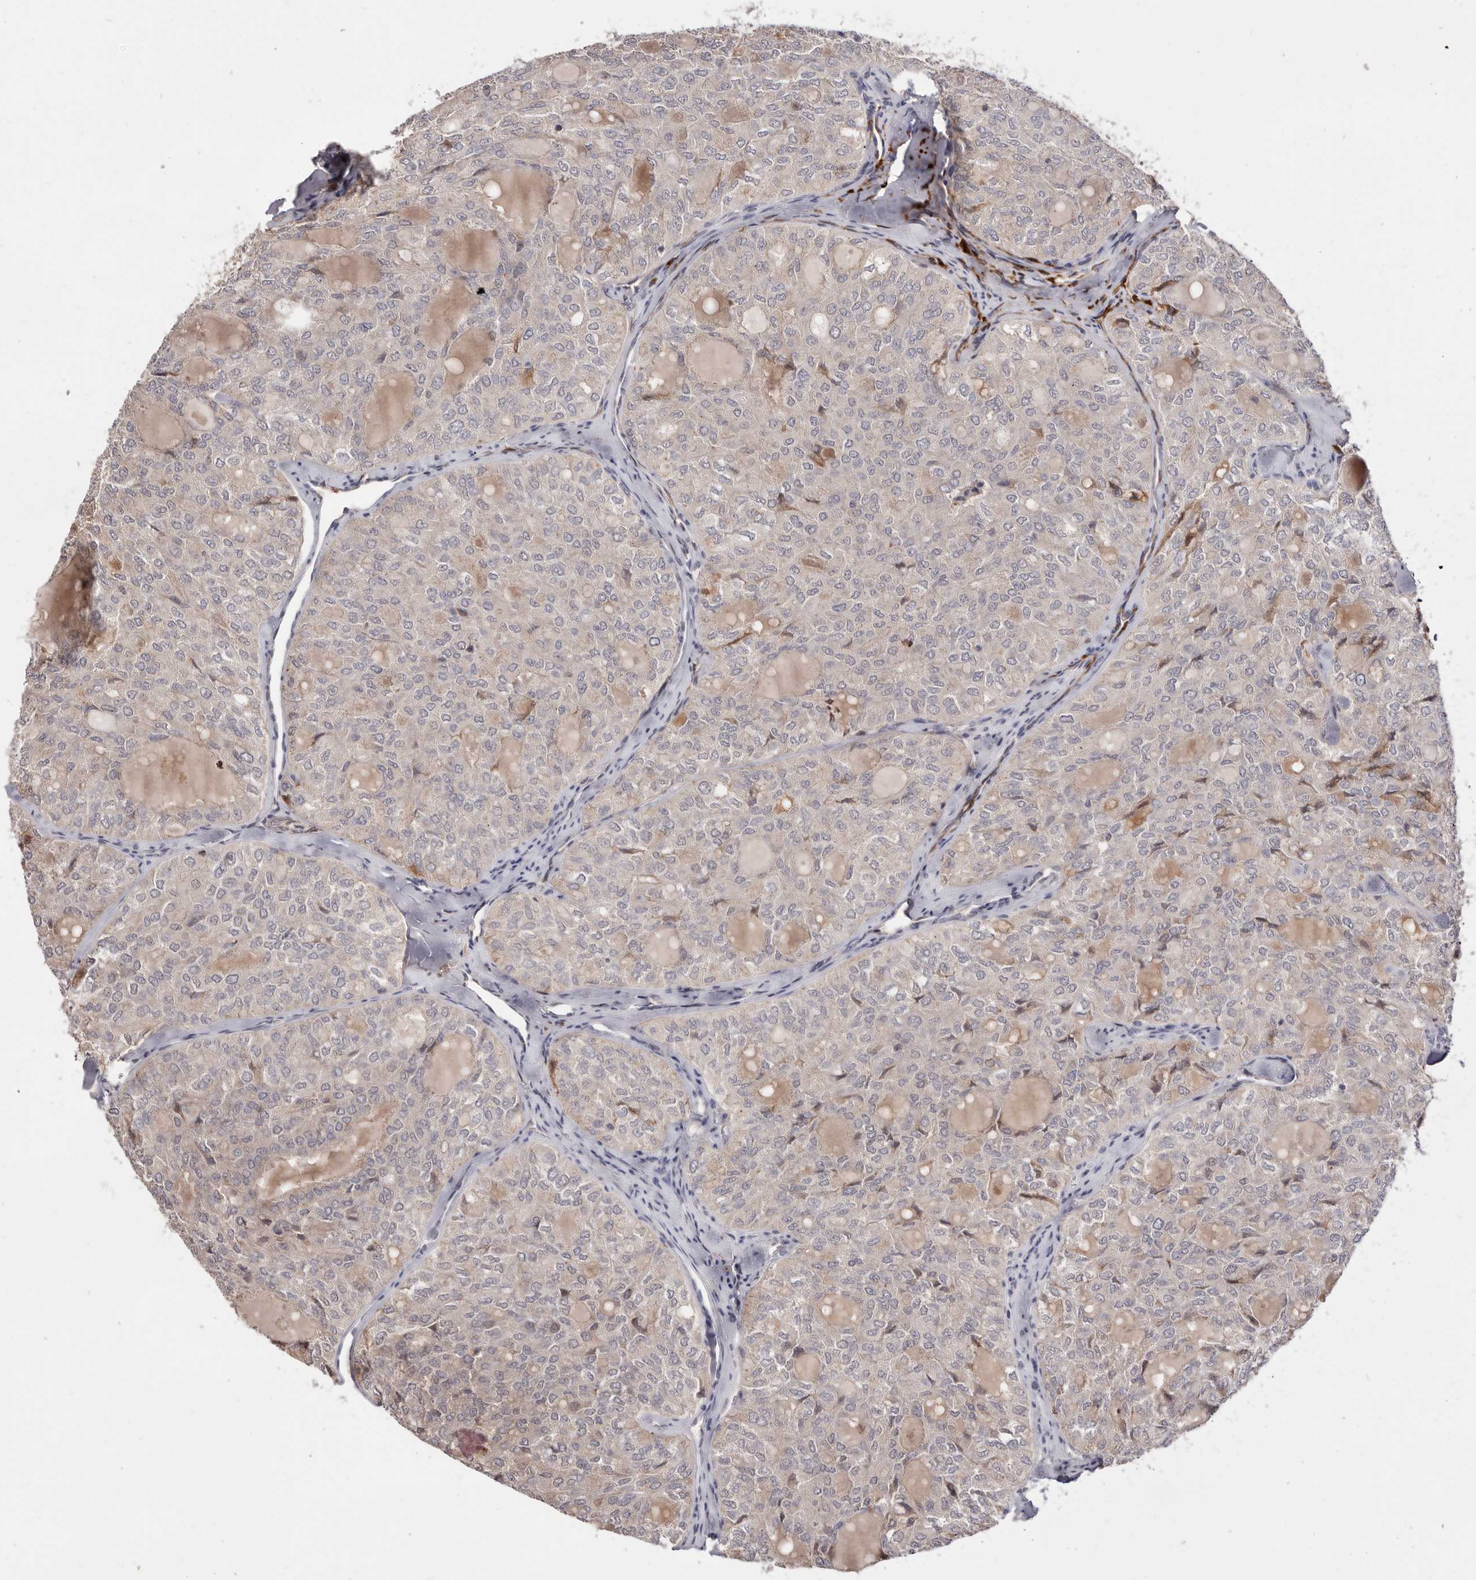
{"staining": {"intensity": "negative", "quantity": "none", "location": "none"}, "tissue": "thyroid cancer", "cell_type": "Tumor cells", "image_type": "cancer", "snomed": [{"axis": "morphology", "description": "Follicular adenoma carcinoma, NOS"}, {"axis": "topography", "description": "Thyroid gland"}], "caption": "An image of thyroid cancer (follicular adenoma carcinoma) stained for a protein displays no brown staining in tumor cells. Brightfield microscopy of immunohistochemistry stained with DAB (3,3'-diaminobenzidine) (brown) and hematoxylin (blue), captured at high magnification.", "gene": "DOP1A", "patient": {"sex": "male", "age": 75}}